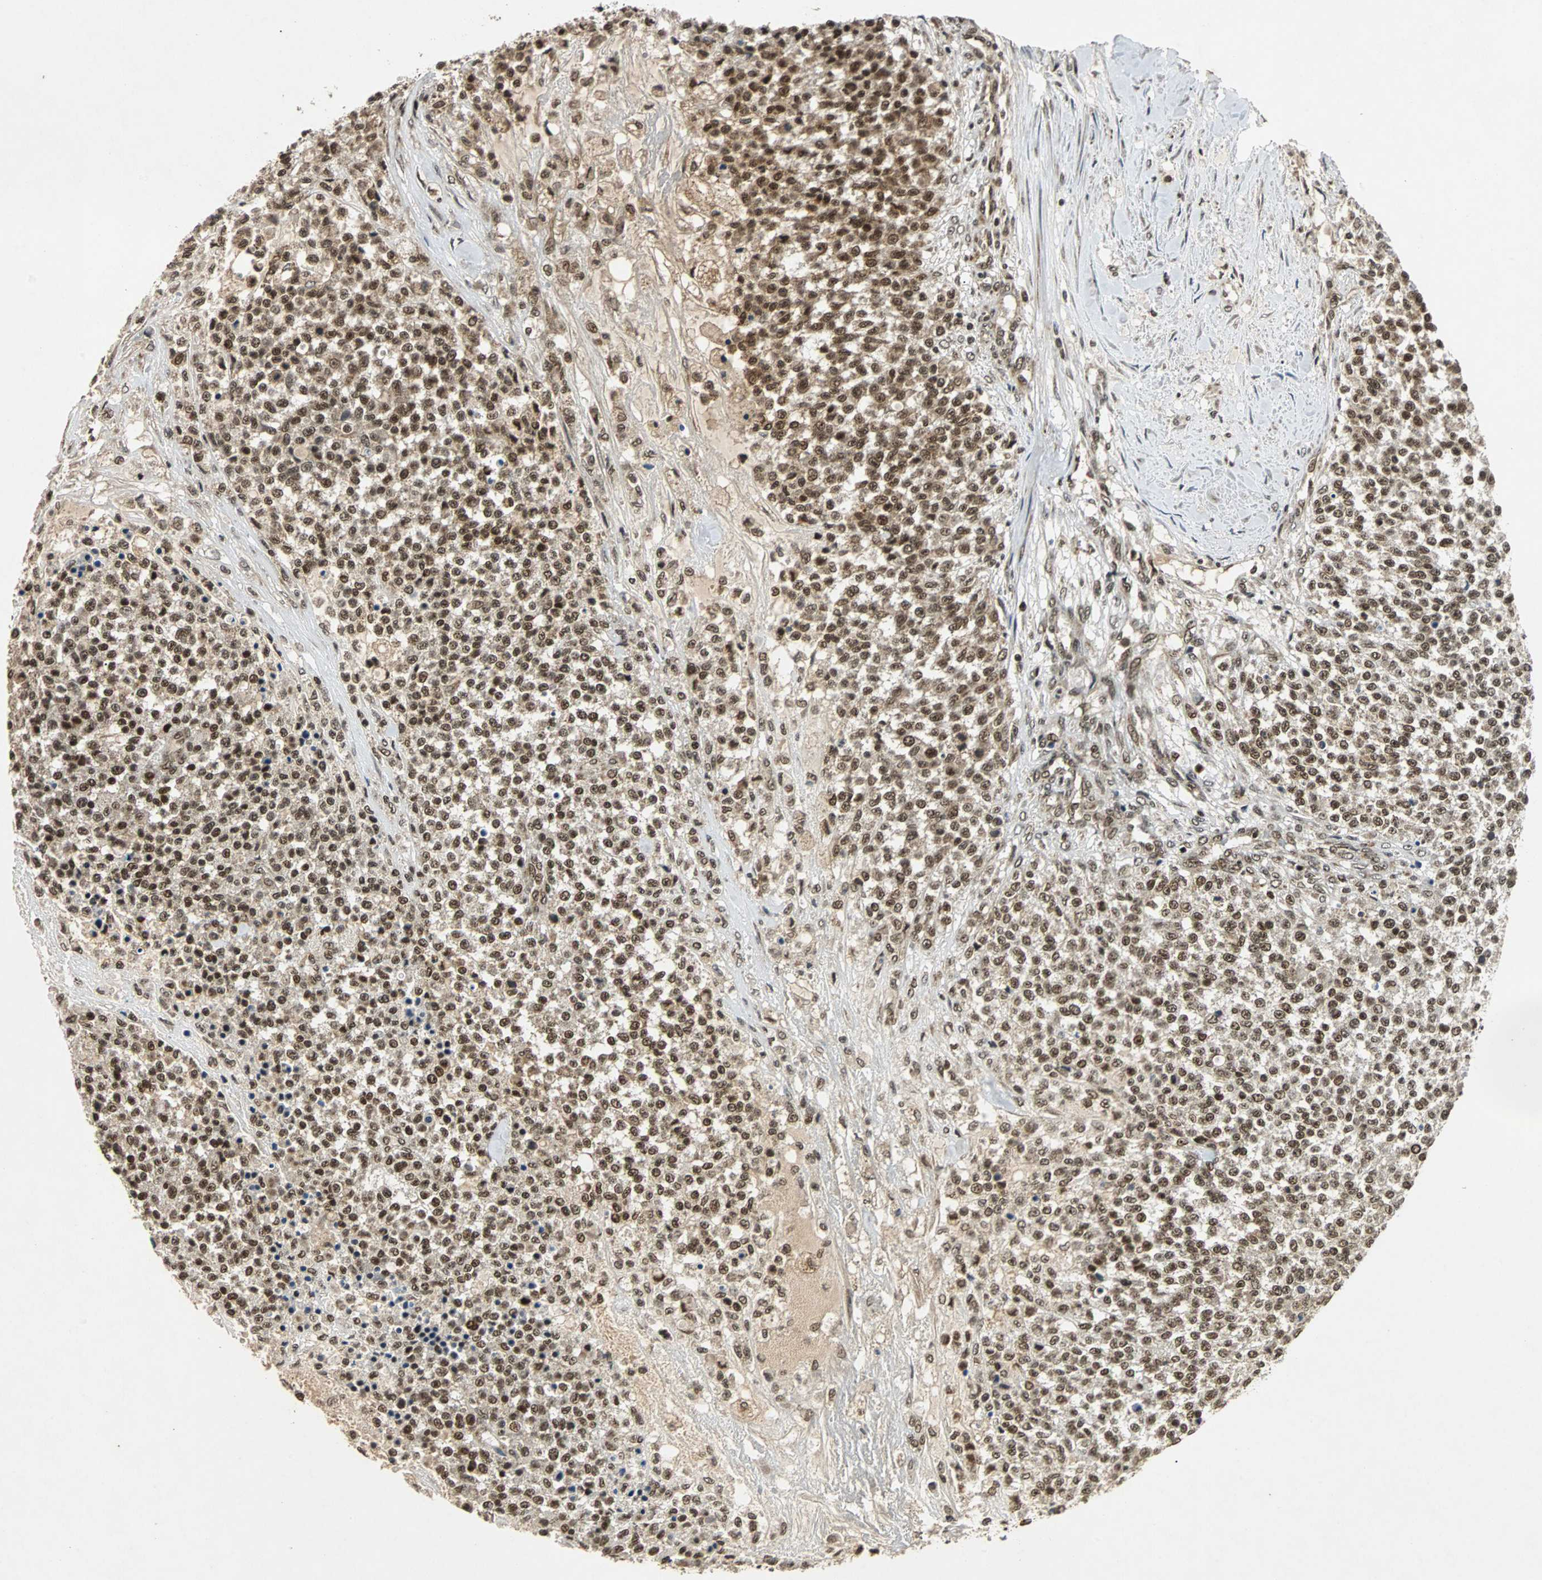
{"staining": {"intensity": "strong", "quantity": ">75%", "location": "nuclear"}, "tissue": "testis cancer", "cell_type": "Tumor cells", "image_type": "cancer", "snomed": [{"axis": "morphology", "description": "Seminoma, NOS"}, {"axis": "topography", "description": "Testis"}], "caption": "A brown stain labels strong nuclear expression of a protein in testis cancer tumor cells.", "gene": "TAF5", "patient": {"sex": "male", "age": 59}}